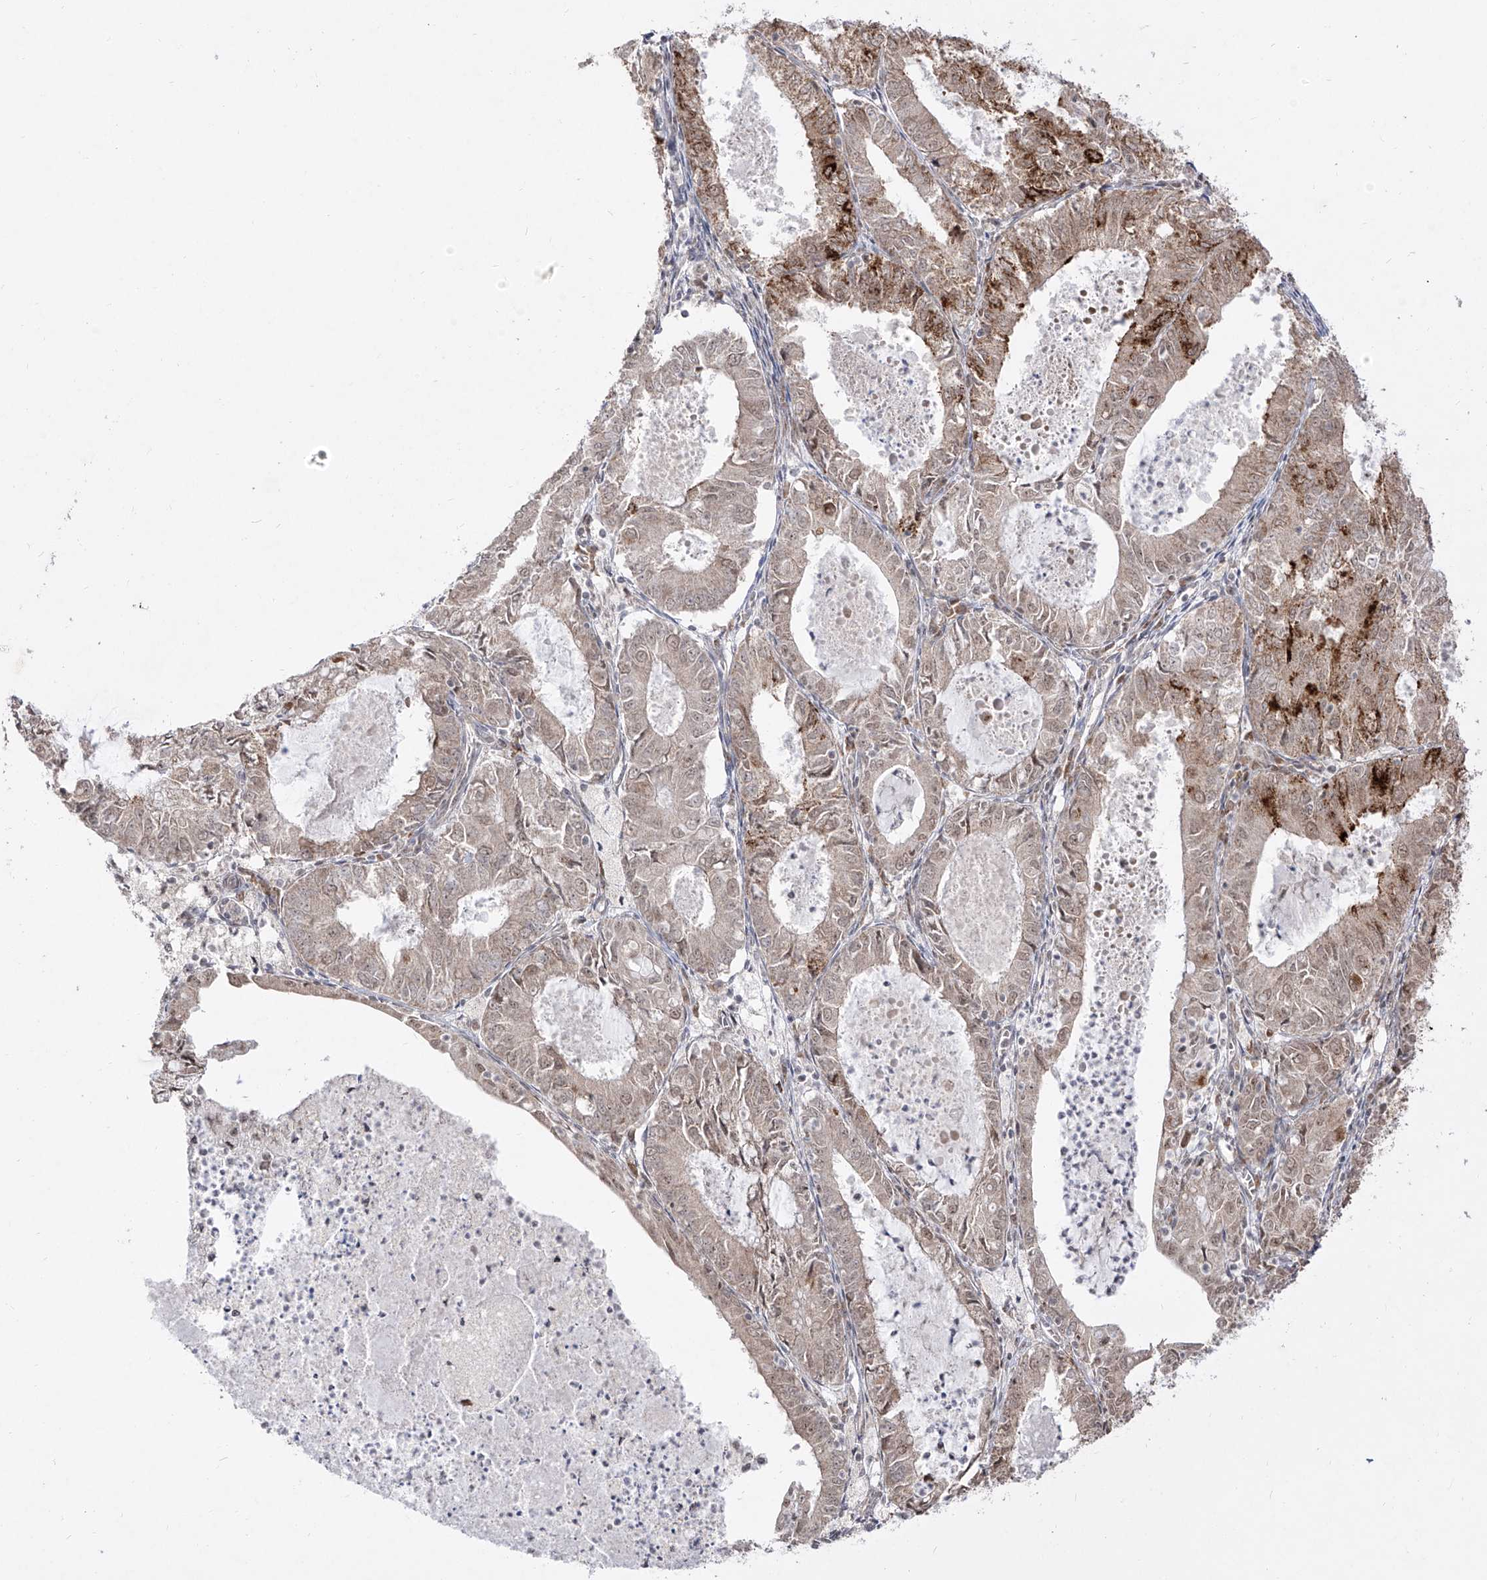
{"staining": {"intensity": "strong", "quantity": "<25%", "location": "cytoplasmic/membranous"}, "tissue": "endometrial cancer", "cell_type": "Tumor cells", "image_type": "cancer", "snomed": [{"axis": "morphology", "description": "Adenocarcinoma, NOS"}, {"axis": "topography", "description": "Endometrium"}], "caption": "DAB (3,3'-diaminobenzidine) immunohistochemical staining of human endometrial adenocarcinoma exhibits strong cytoplasmic/membranous protein expression in about <25% of tumor cells.", "gene": "SNRNP27", "patient": {"sex": "female", "age": 57}}